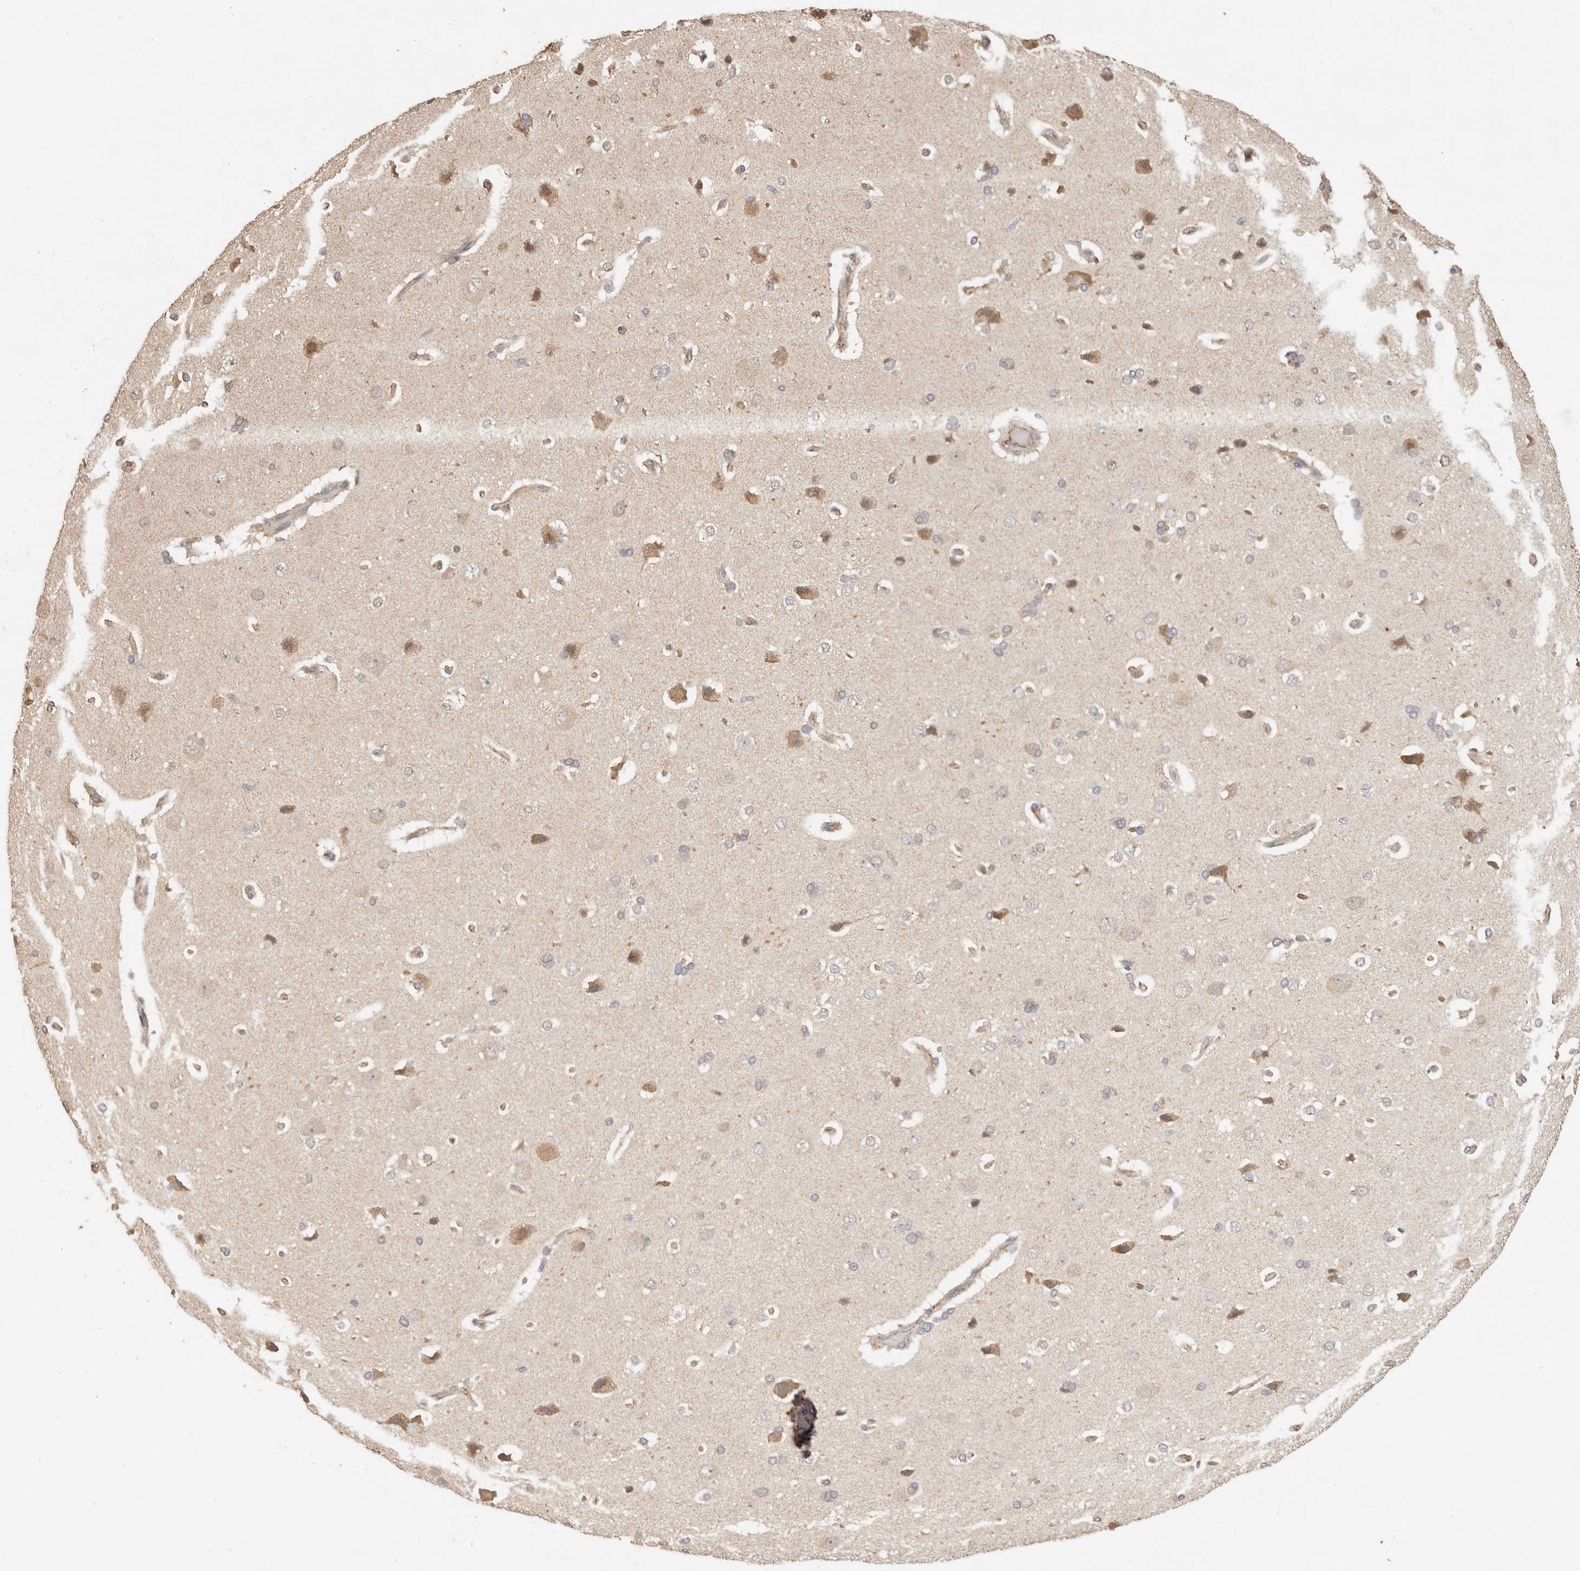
{"staining": {"intensity": "moderate", "quantity": ">75%", "location": "cytoplasmic/membranous"}, "tissue": "cerebral cortex", "cell_type": "Endothelial cells", "image_type": "normal", "snomed": [{"axis": "morphology", "description": "Normal tissue, NOS"}, {"axis": "topography", "description": "Cerebral cortex"}], "caption": "DAB immunohistochemical staining of unremarkable human cerebral cortex exhibits moderate cytoplasmic/membranous protein expression in about >75% of endothelial cells.", "gene": "AFDN", "patient": {"sex": "male", "age": 62}}